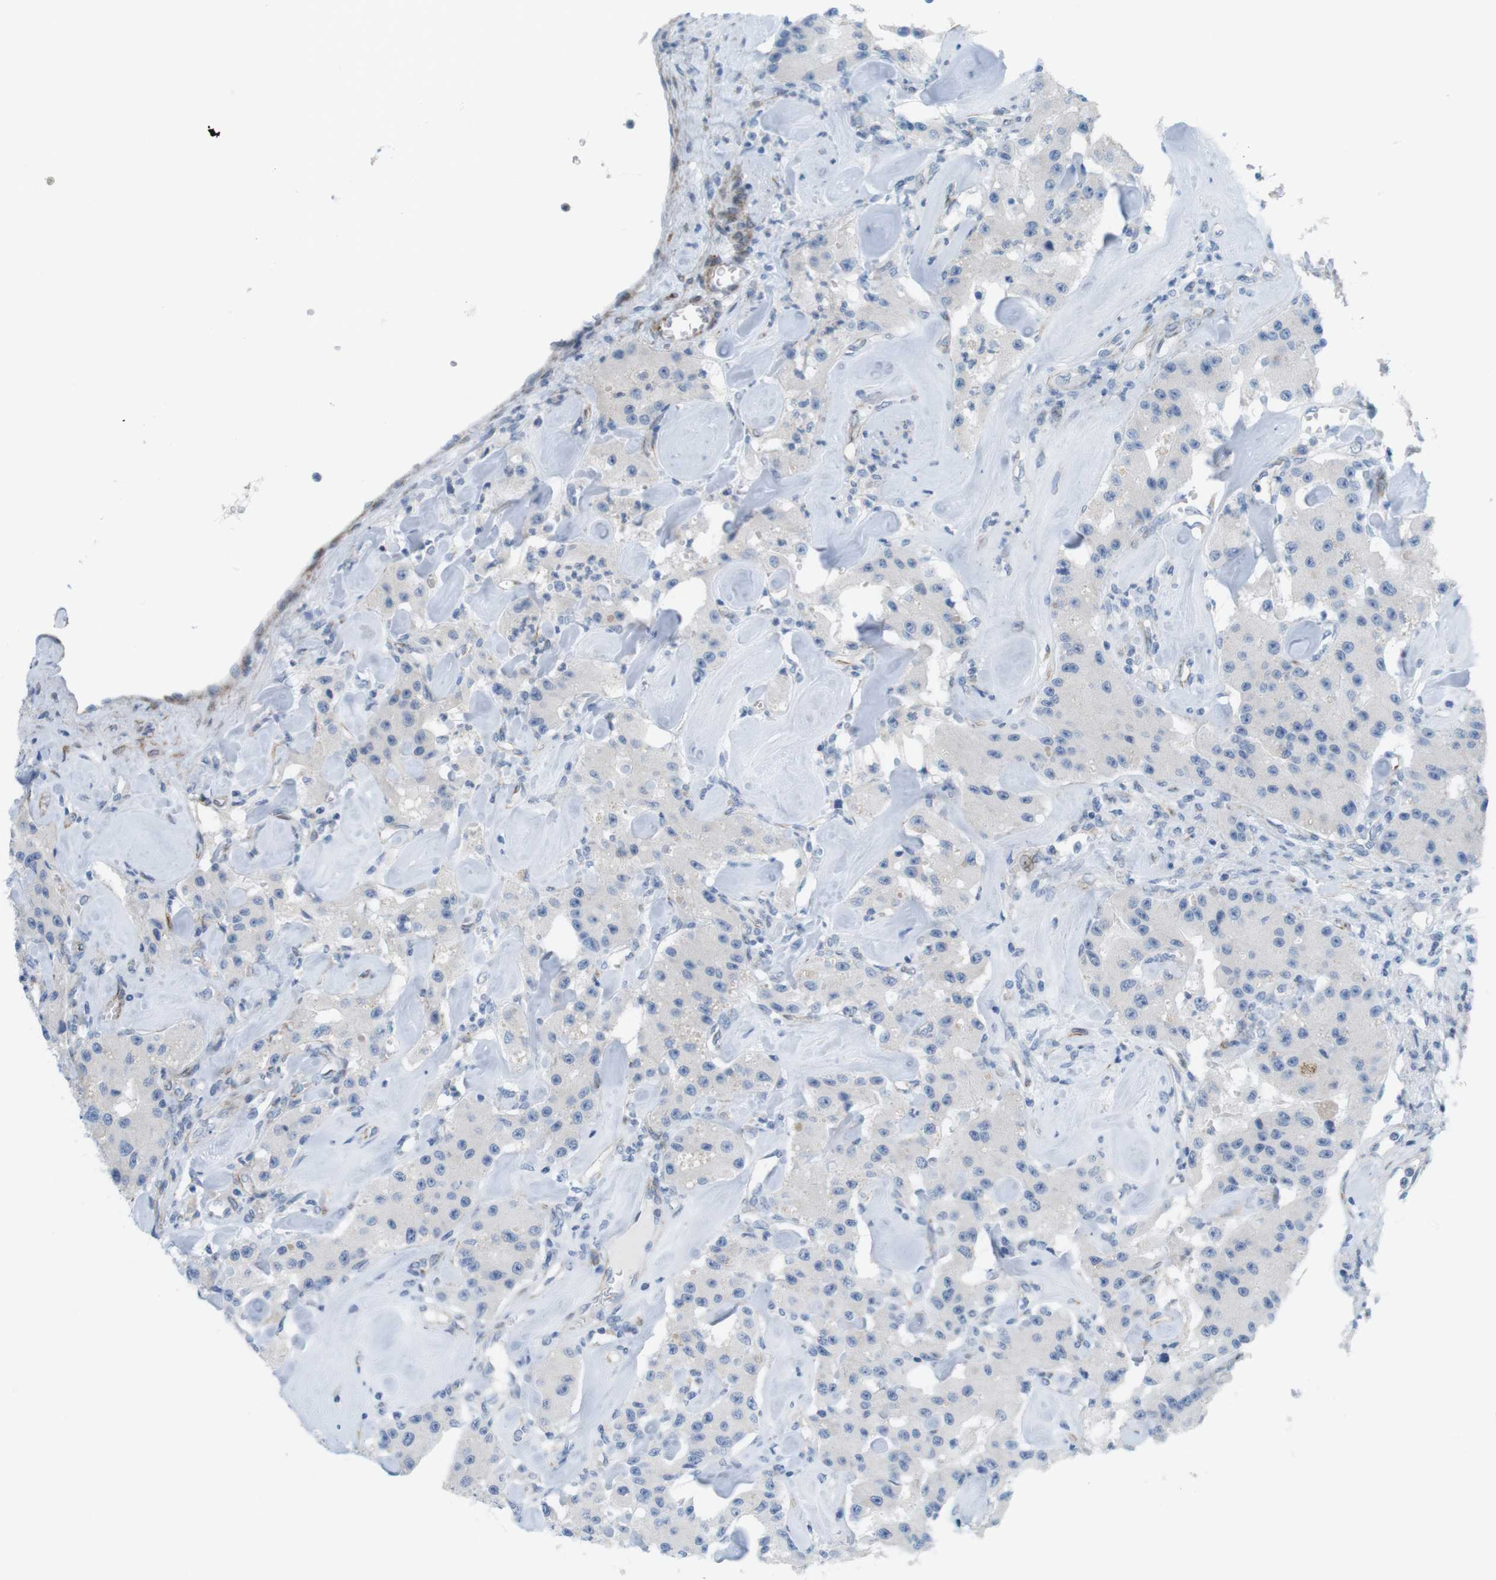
{"staining": {"intensity": "negative", "quantity": "none", "location": "none"}, "tissue": "carcinoid", "cell_type": "Tumor cells", "image_type": "cancer", "snomed": [{"axis": "morphology", "description": "Carcinoid, malignant, NOS"}, {"axis": "topography", "description": "Pancreas"}], "caption": "IHC of human malignant carcinoid displays no expression in tumor cells.", "gene": "MYH9", "patient": {"sex": "male", "age": 41}}